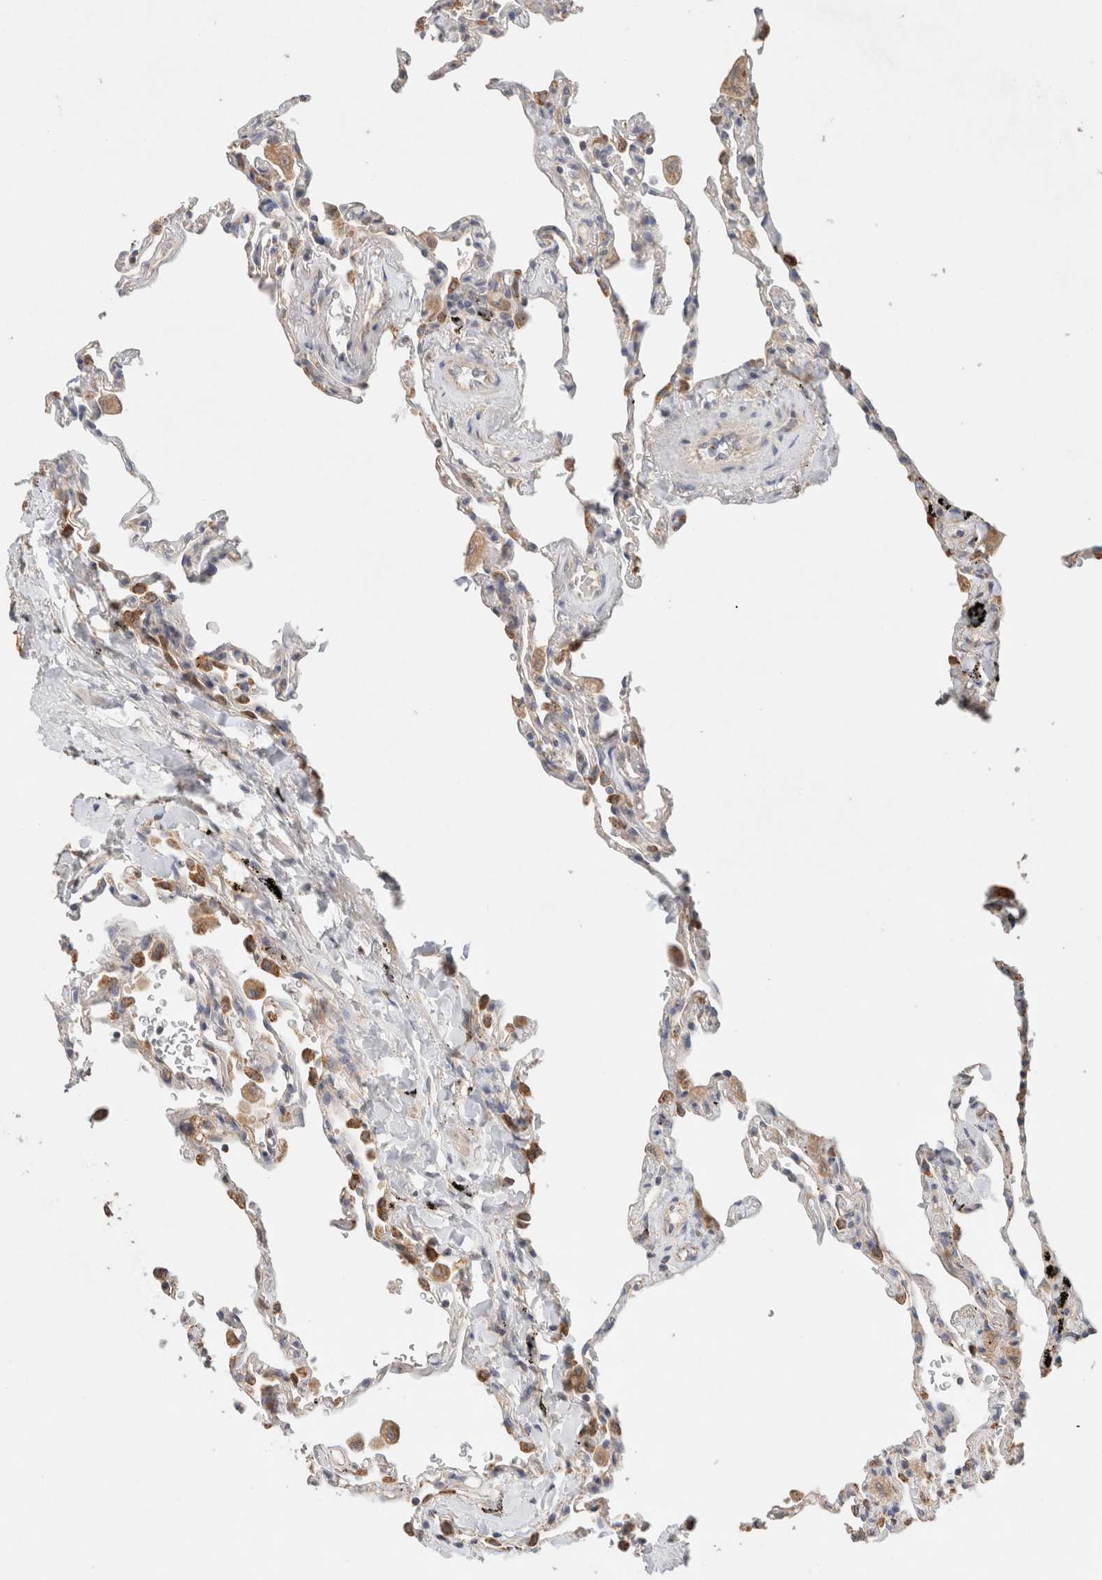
{"staining": {"intensity": "moderate", "quantity": "<25%", "location": "cytoplasmic/membranous"}, "tissue": "lung", "cell_type": "Alveolar cells", "image_type": "normal", "snomed": [{"axis": "morphology", "description": "Normal tissue, NOS"}, {"axis": "topography", "description": "Lung"}], "caption": "Protein expression analysis of benign lung demonstrates moderate cytoplasmic/membranous positivity in approximately <25% of alveolar cells.", "gene": "CA13", "patient": {"sex": "male", "age": 59}}